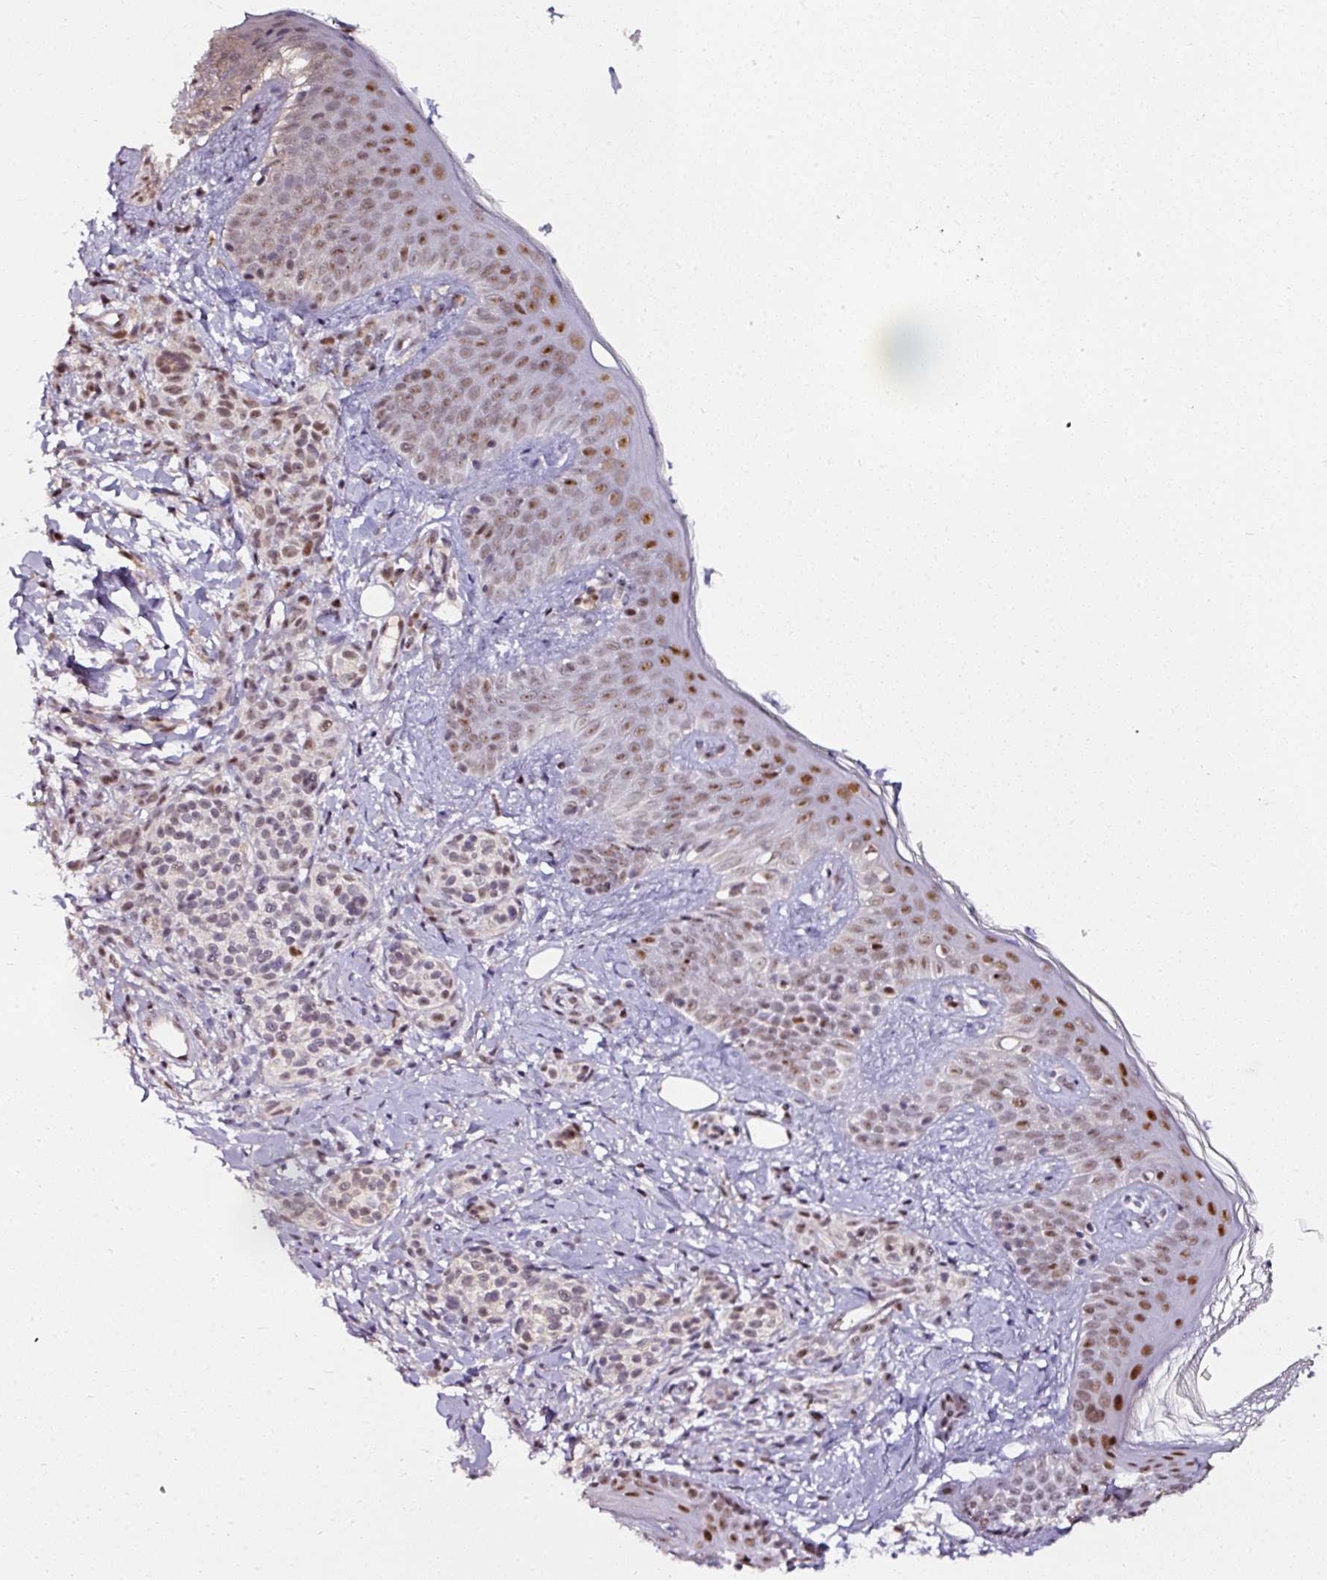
{"staining": {"intensity": "weak", "quantity": ">75%", "location": "nuclear"}, "tissue": "skin", "cell_type": "Fibroblasts", "image_type": "normal", "snomed": [{"axis": "morphology", "description": "Normal tissue, NOS"}, {"axis": "topography", "description": "Skin"}], "caption": "High-magnification brightfield microscopy of unremarkable skin stained with DAB (brown) and counterstained with hematoxylin (blue). fibroblasts exhibit weak nuclear positivity is identified in about>75% of cells.", "gene": "KLF16", "patient": {"sex": "male", "age": 16}}